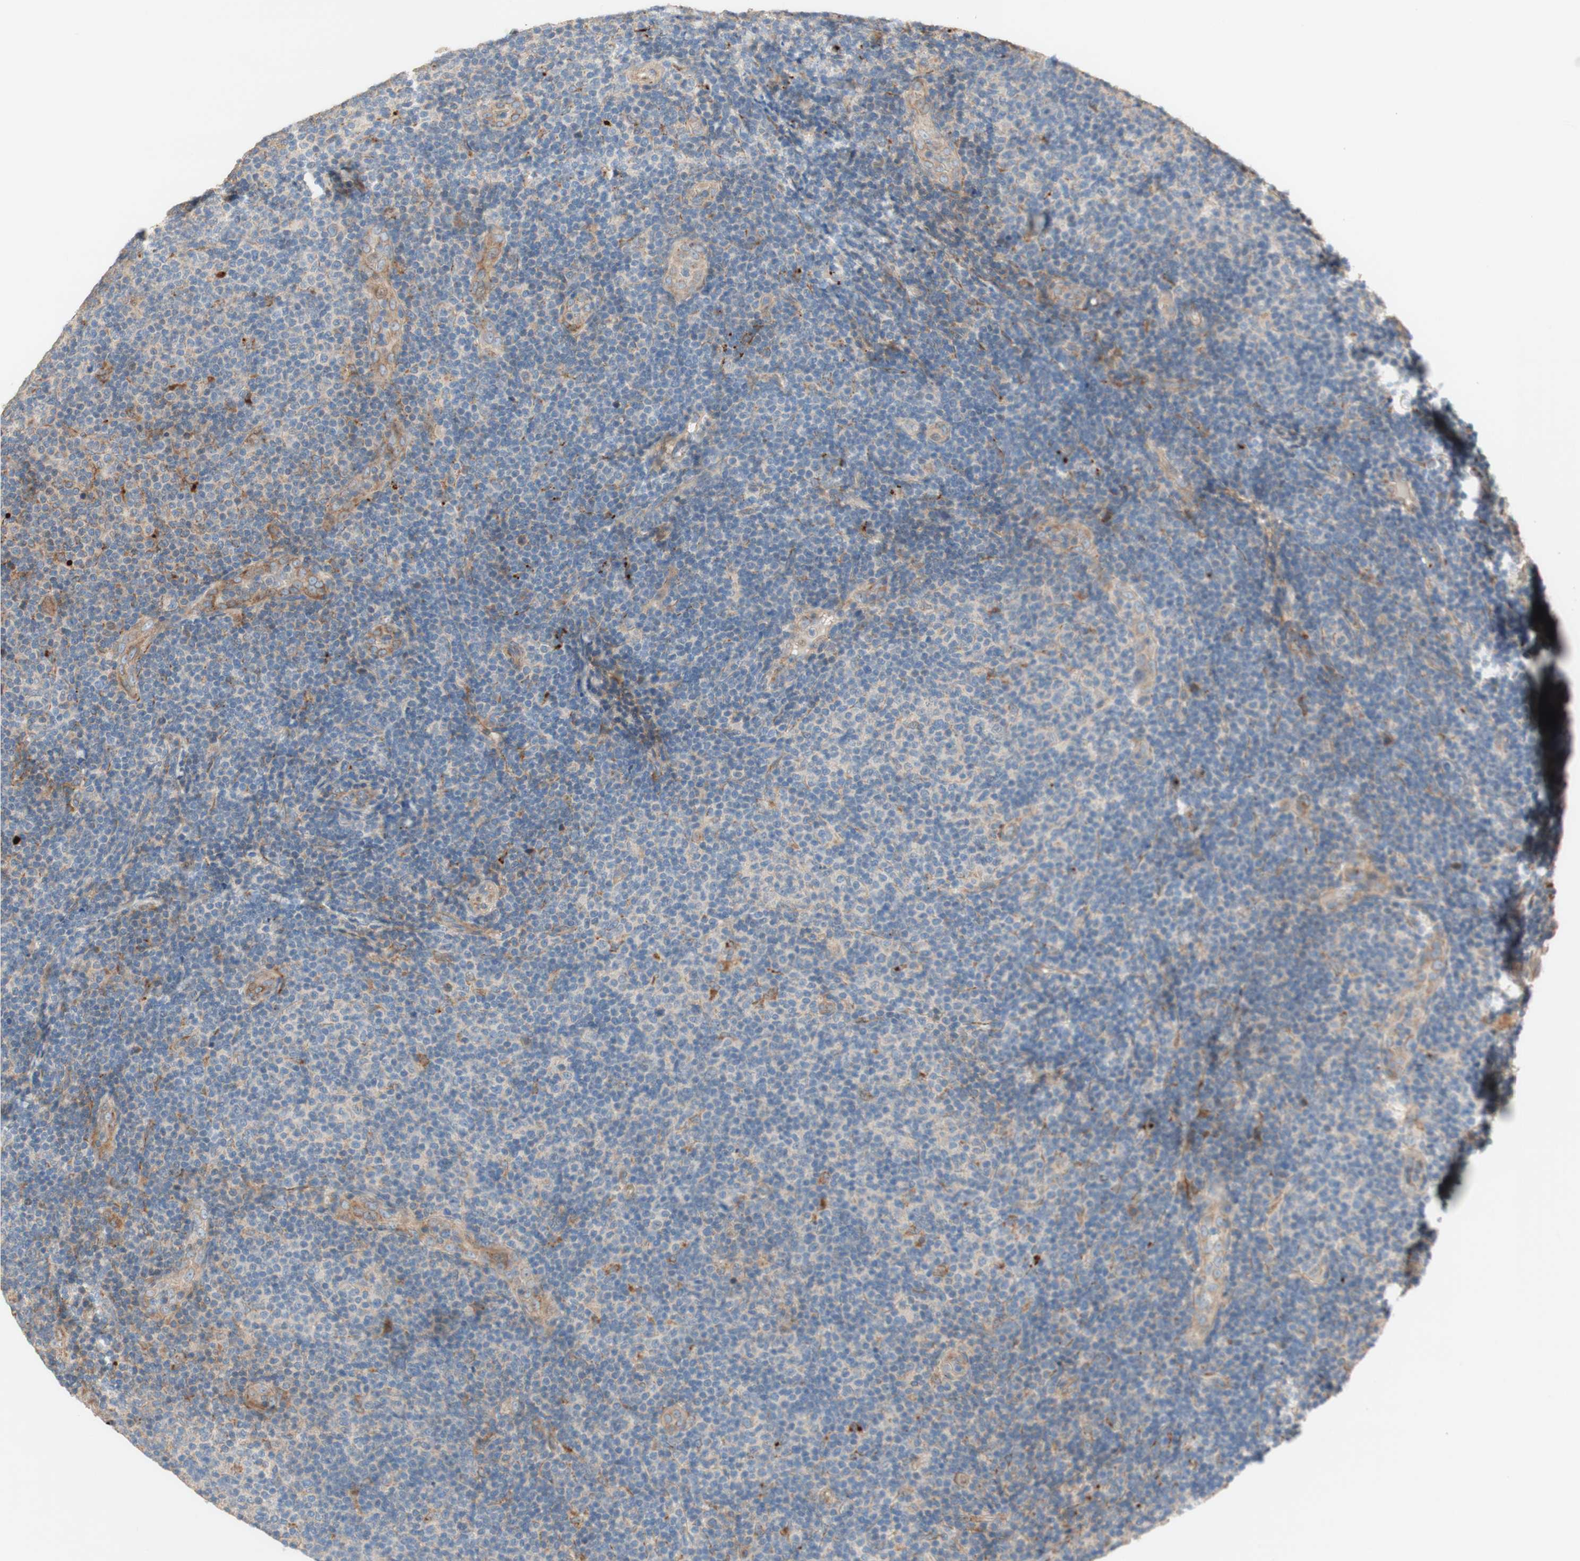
{"staining": {"intensity": "negative", "quantity": "none", "location": "none"}, "tissue": "lymphoma", "cell_type": "Tumor cells", "image_type": "cancer", "snomed": [{"axis": "morphology", "description": "Malignant lymphoma, non-Hodgkin's type, Low grade"}, {"axis": "topography", "description": "Lymph node"}], "caption": "Photomicrograph shows no significant protein staining in tumor cells of low-grade malignant lymphoma, non-Hodgkin's type.", "gene": "PTPN21", "patient": {"sex": "male", "age": 83}}